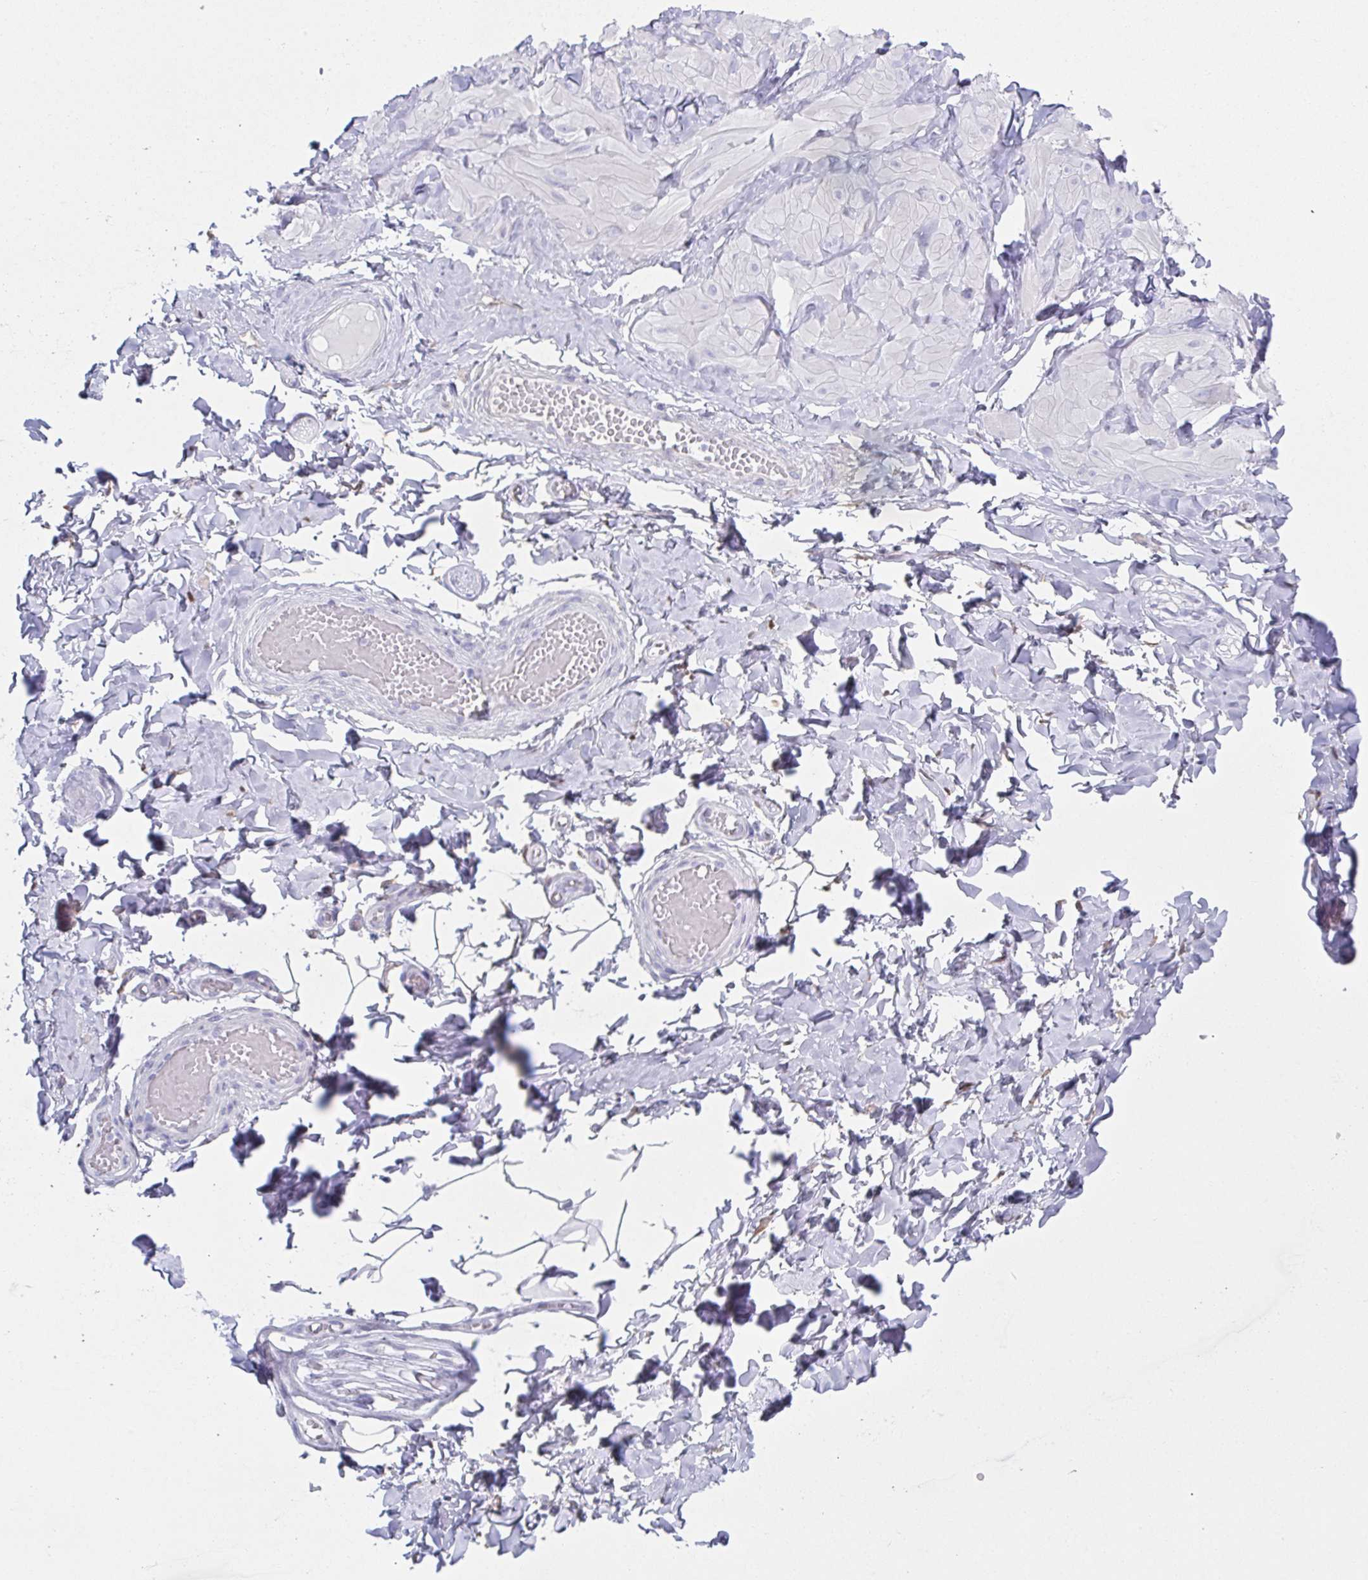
{"staining": {"intensity": "negative", "quantity": "none", "location": "none"}, "tissue": "adipose tissue", "cell_type": "Adipocytes", "image_type": "normal", "snomed": [{"axis": "morphology", "description": "Normal tissue, NOS"}, {"axis": "topography", "description": "Soft tissue"}, {"axis": "topography", "description": "Adipose tissue"}, {"axis": "topography", "description": "Vascular tissue"}, {"axis": "topography", "description": "Peripheral nerve tissue"}], "caption": "Immunohistochemistry of normal adipose tissue reveals no staining in adipocytes. Nuclei are stained in blue.", "gene": "RBP1", "patient": {"sex": "male", "age": 29}}